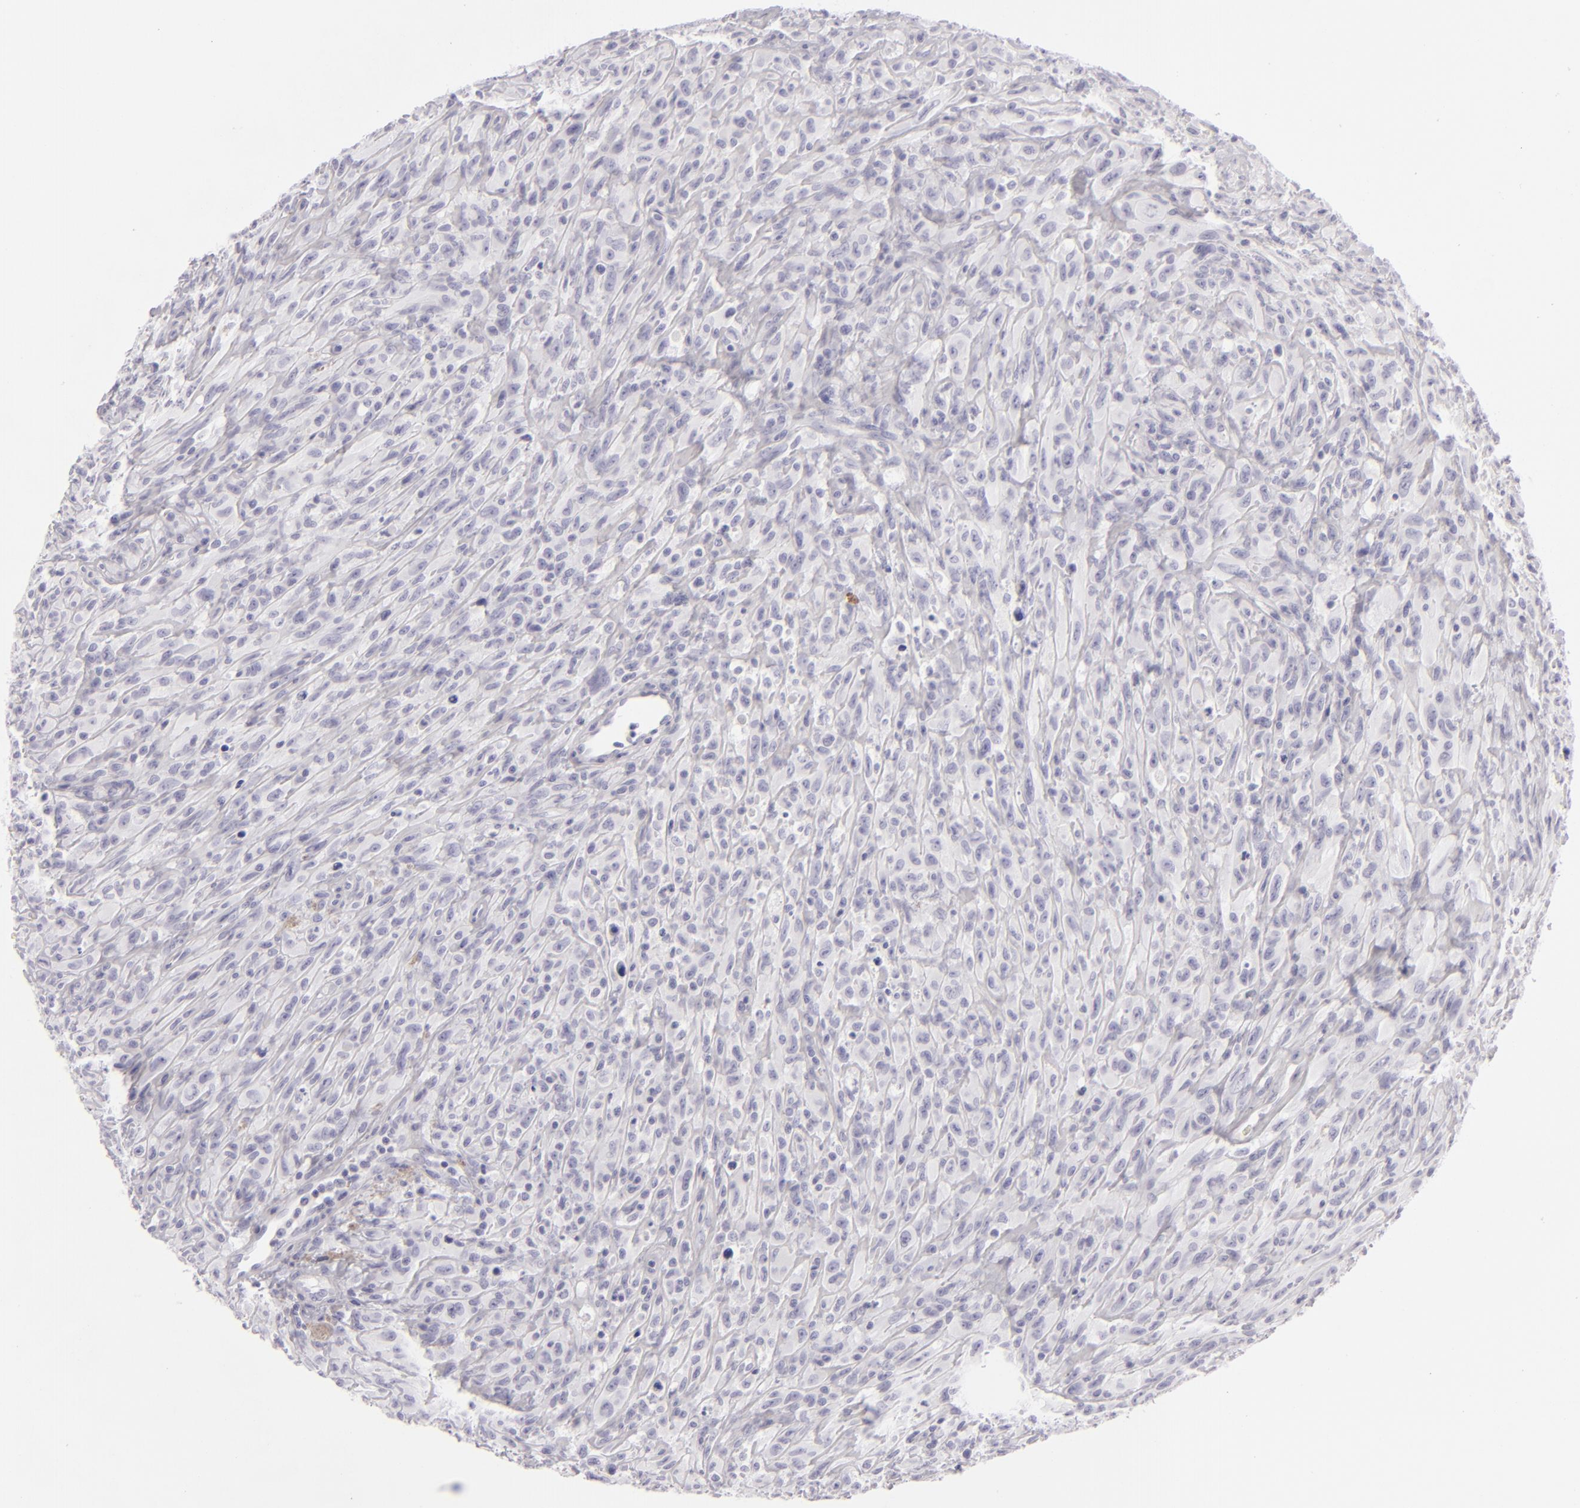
{"staining": {"intensity": "negative", "quantity": "none", "location": "none"}, "tissue": "glioma", "cell_type": "Tumor cells", "image_type": "cancer", "snomed": [{"axis": "morphology", "description": "Glioma, malignant, High grade"}, {"axis": "topography", "description": "Brain"}], "caption": "A histopathology image of human glioma is negative for staining in tumor cells.", "gene": "CDX2", "patient": {"sex": "male", "age": 48}}